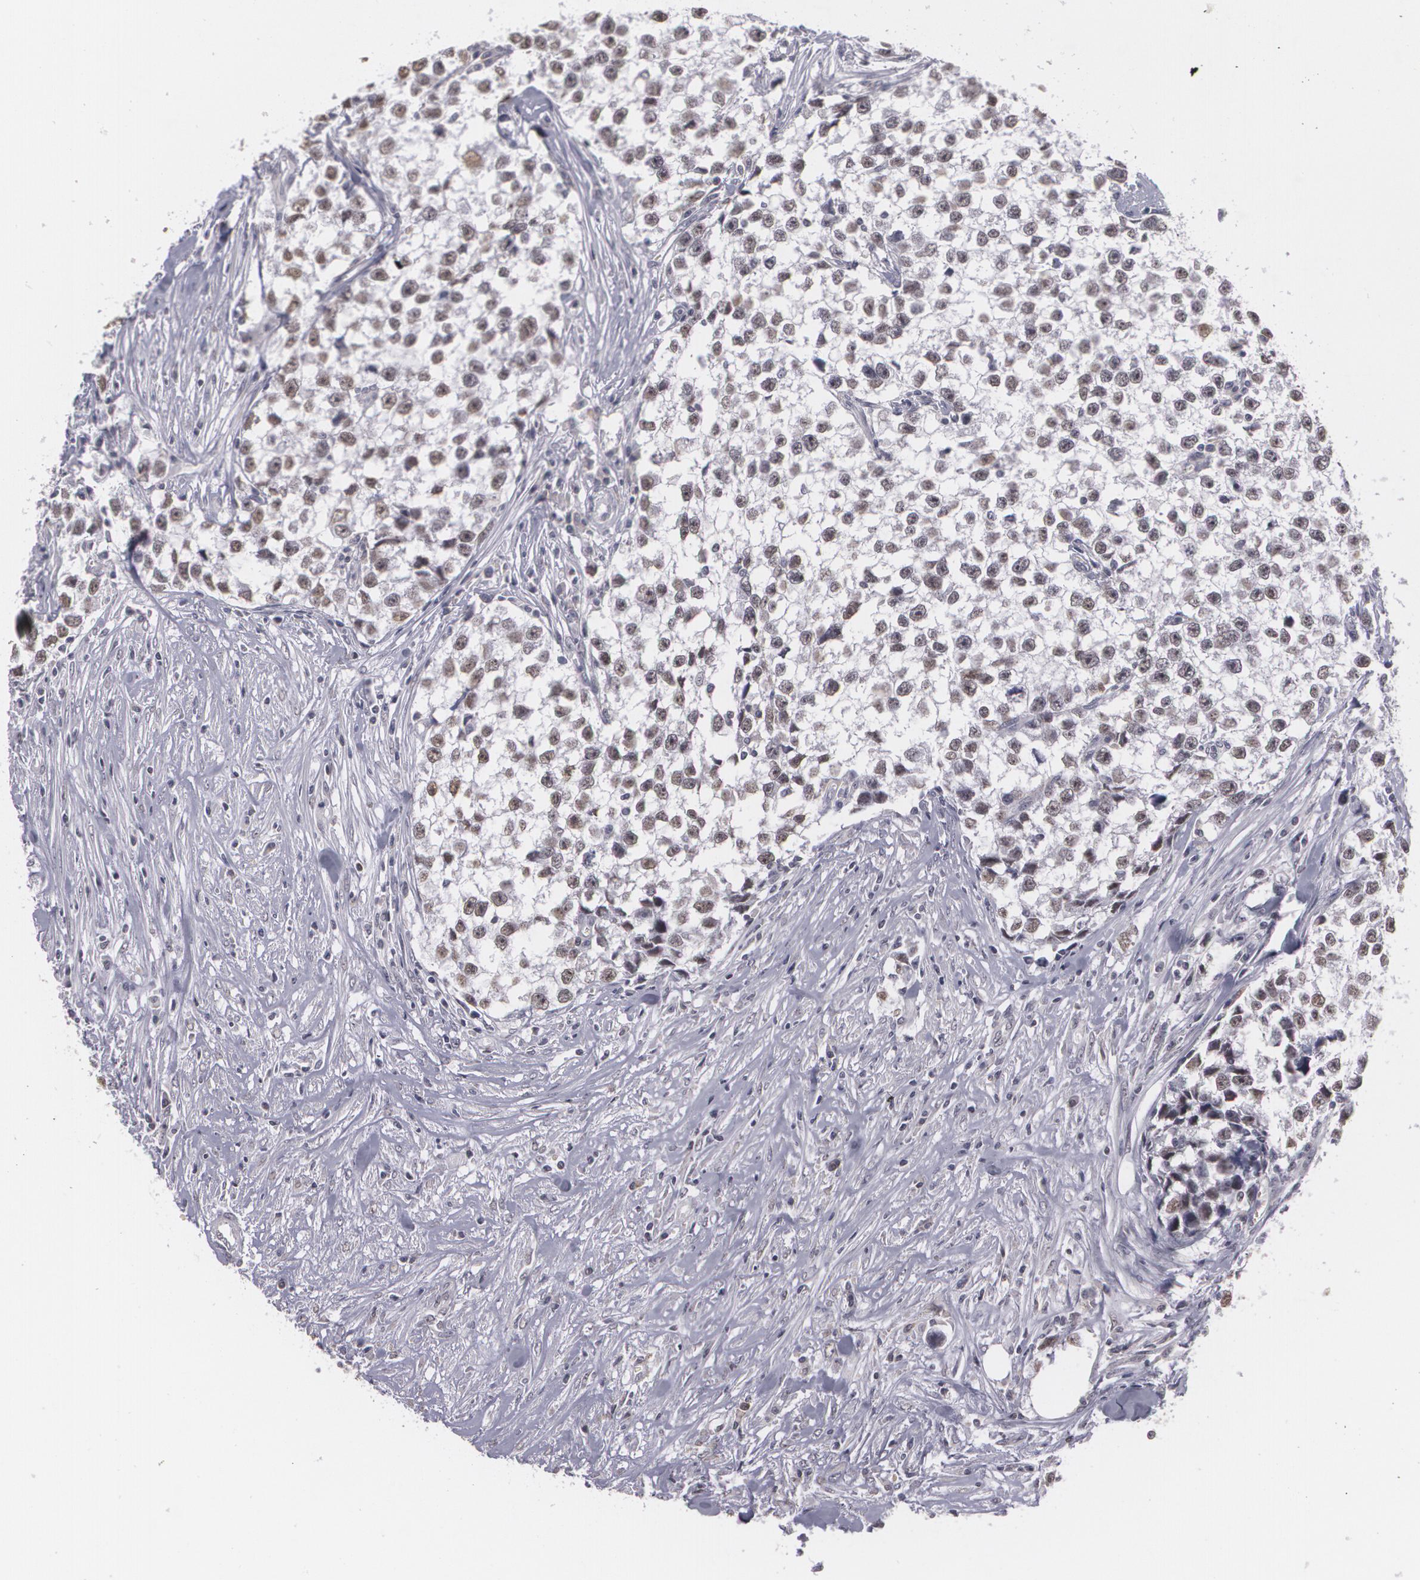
{"staining": {"intensity": "weak", "quantity": "25%-75%", "location": "nuclear"}, "tissue": "testis cancer", "cell_type": "Tumor cells", "image_type": "cancer", "snomed": [{"axis": "morphology", "description": "Seminoma, NOS"}, {"axis": "morphology", "description": "Carcinoma, Embryonal, NOS"}, {"axis": "topography", "description": "Testis"}], "caption": "Testis cancer stained with a protein marker exhibits weak staining in tumor cells.", "gene": "RRP7A", "patient": {"sex": "male", "age": 30}}